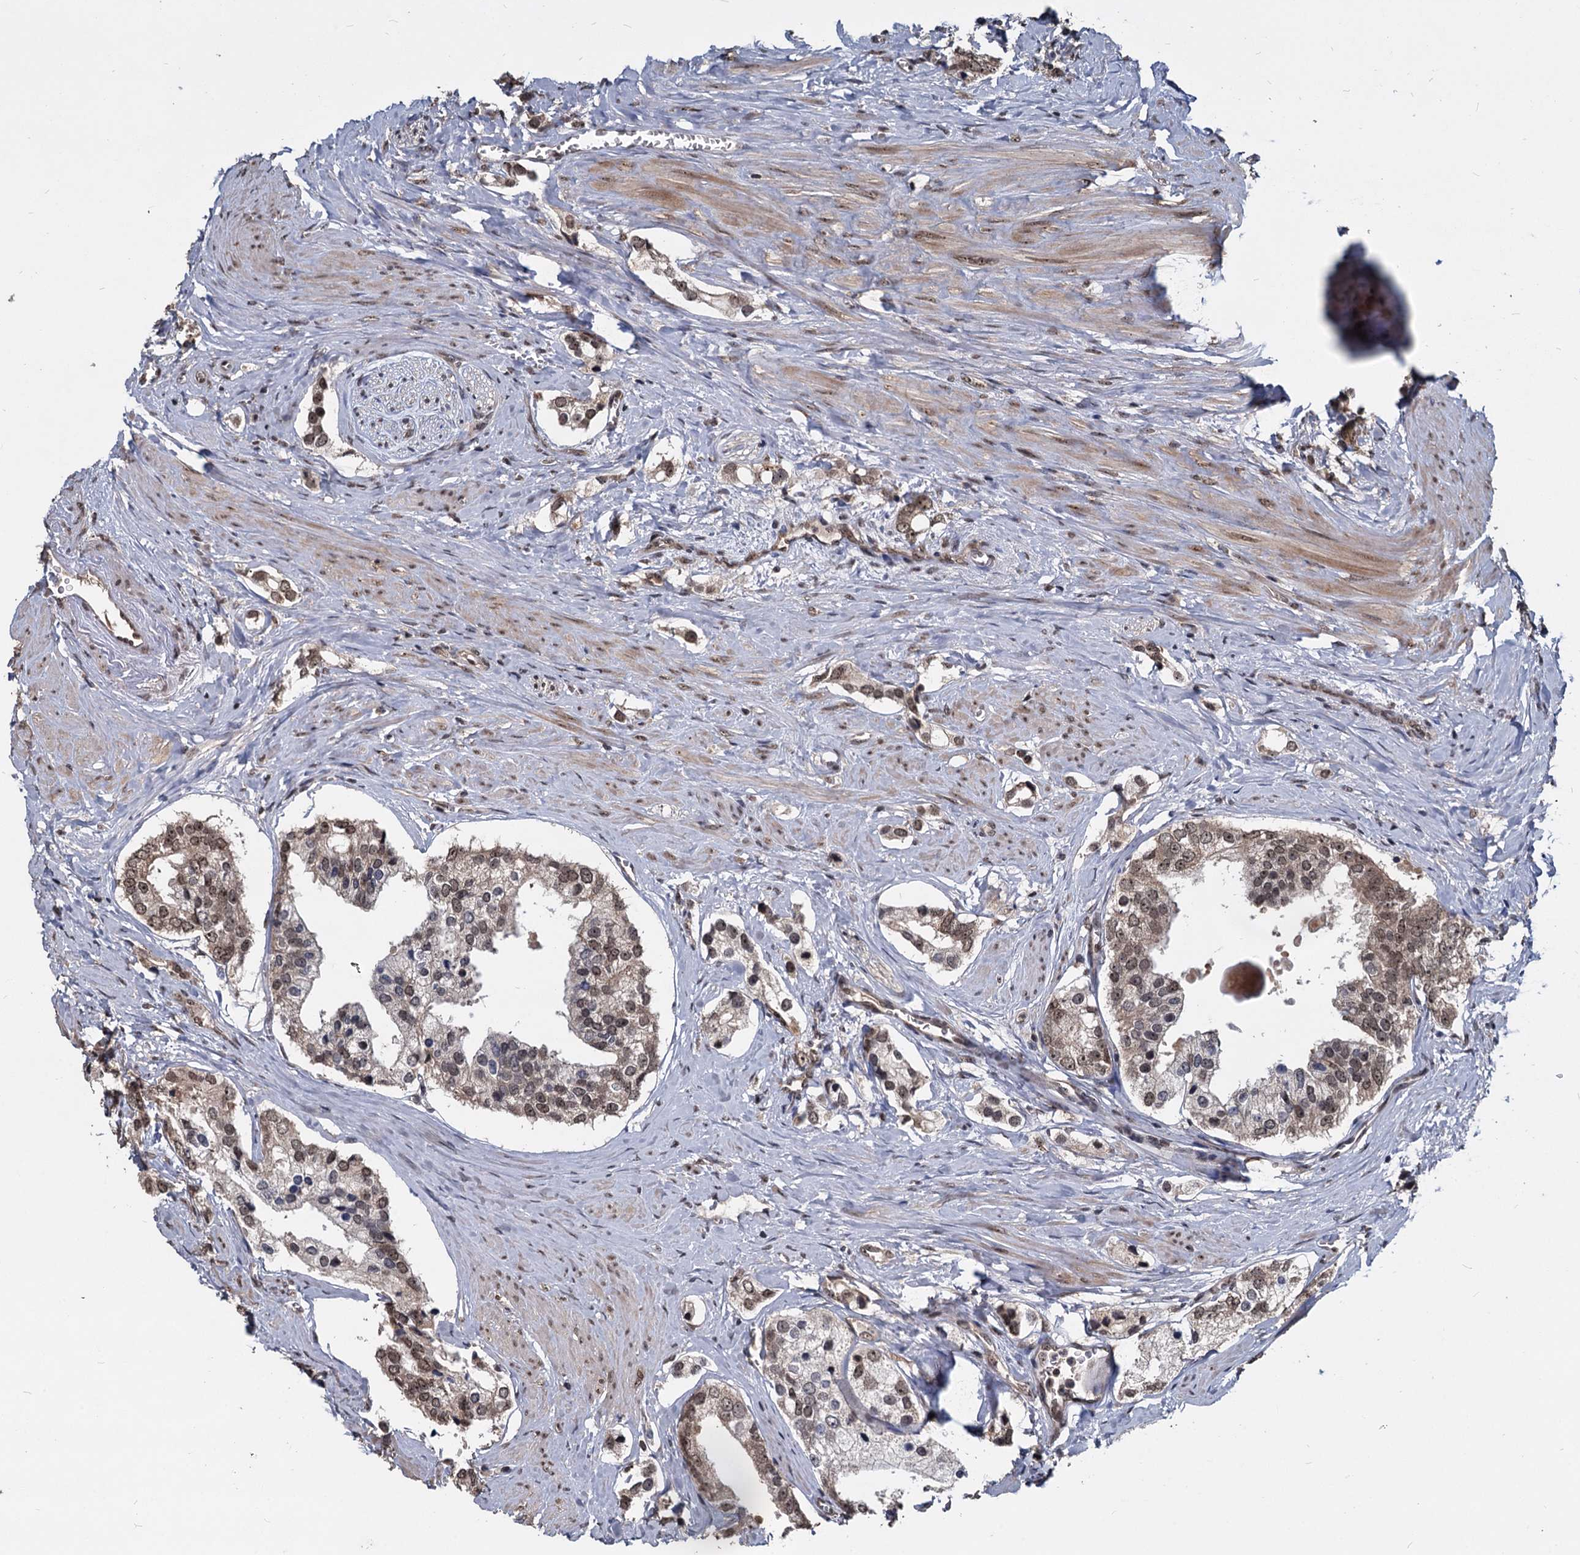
{"staining": {"intensity": "weak", "quantity": ">75%", "location": "nuclear"}, "tissue": "prostate cancer", "cell_type": "Tumor cells", "image_type": "cancer", "snomed": [{"axis": "morphology", "description": "Adenocarcinoma, High grade"}, {"axis": "topography", "description": "Prostate"}], "caption": "Adenocarcinoma (high-grade) (prostate) was stained to show a protein in brown. There is low levels of weak nuclear positivity in approximately >75% of tumor cells.", "gene": "FAM216B", "patient": {"sex": "male", "age": 66}}